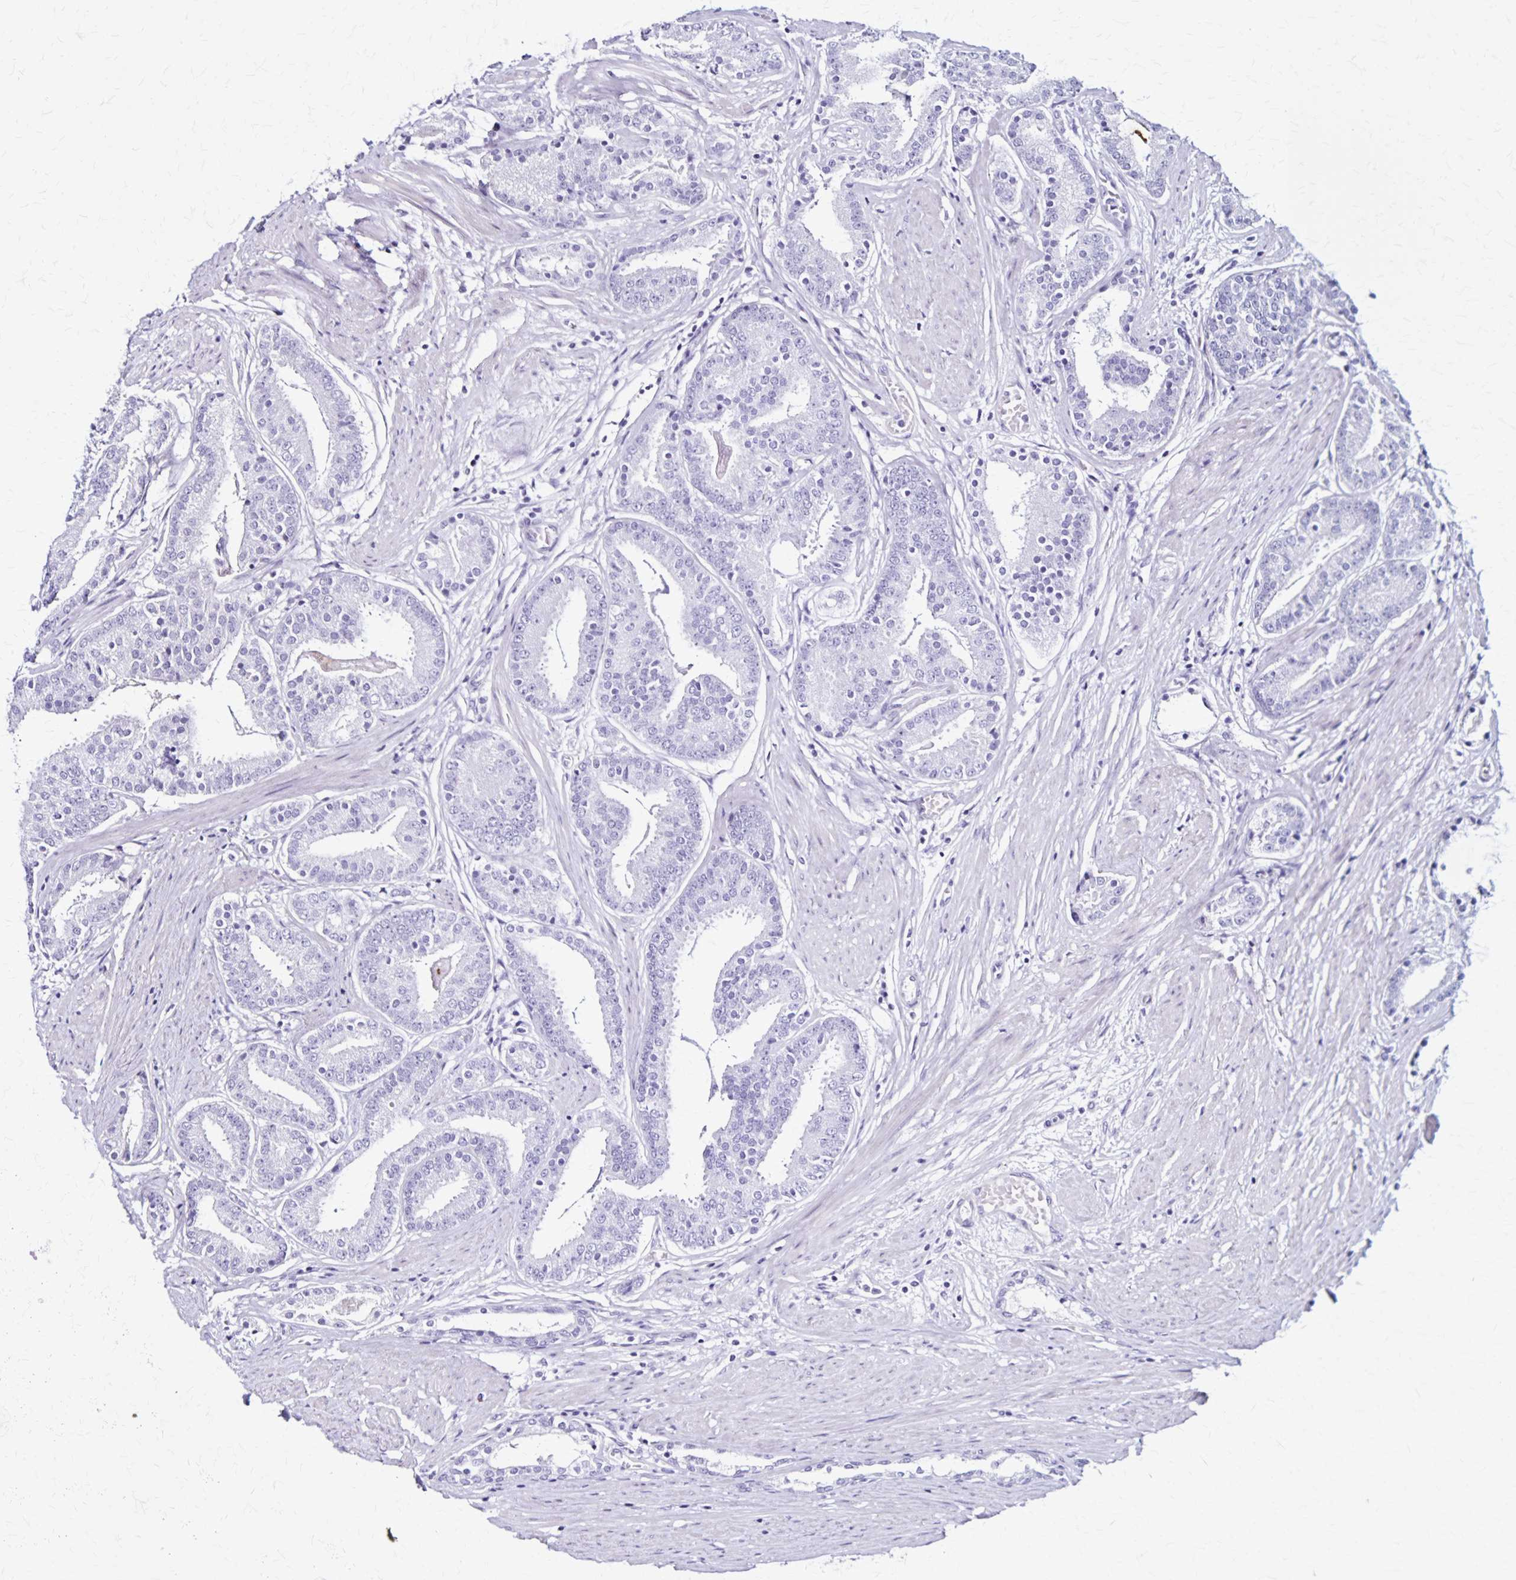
{"staining": {"intensity": "negative", "quantity": "none", "location": "none"}, "tissue": "prostate cancer", "cell_type": "Tumor cells", "image_type": "cancer", "snomed": [{"axis": "morphology", "description": "Adenocarcinoma, High grade"}, {"axis": "topography", "description": "Prostate"}], "caption": "Micrograph shows no significant protein staining in tumor cells of prostate adenocarcinoma (high-grade).", "gene": "PLXNA4", "patient": {"sex": "male", "age": 63}}